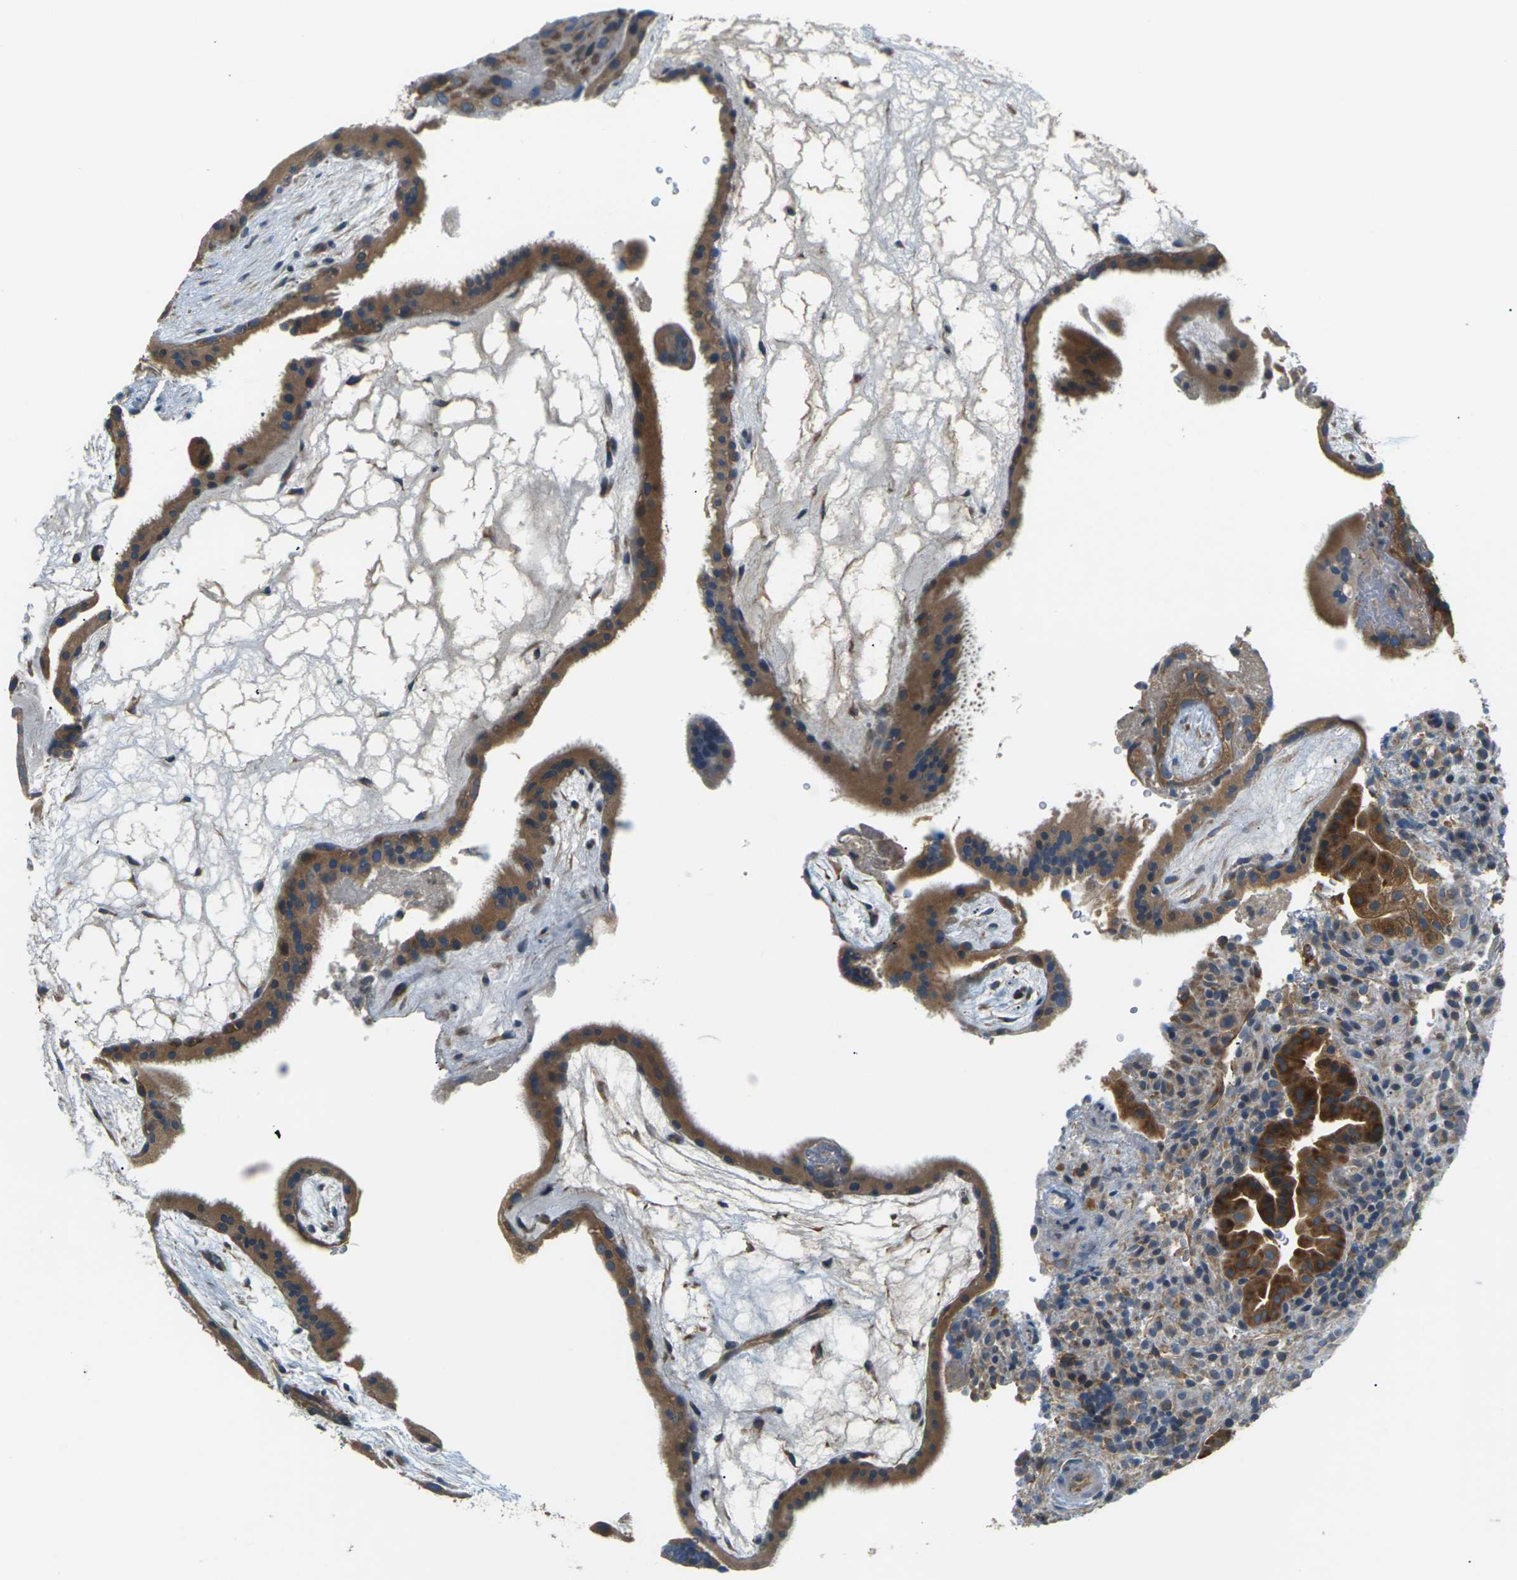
{"staining": {"intensity": "moderate", "quantity": ">75%", "location": "cytoplasmic/membranous"}, "tissue": "placenta", "cell_type": "Decidual cells", "image_type": "normal", "snomed": [{"axis": "morphology", "description": "Normal tissue, NOS"}, {"axis": "topography", "description": "Placenta"}], "caption": "Decidual cells display moderate cytoplasmic/membranous positivity in approximately >75% of cells in normal placenta.", "gene": "SLC13A3", "patient": {"sex": "female", "age": 19}}